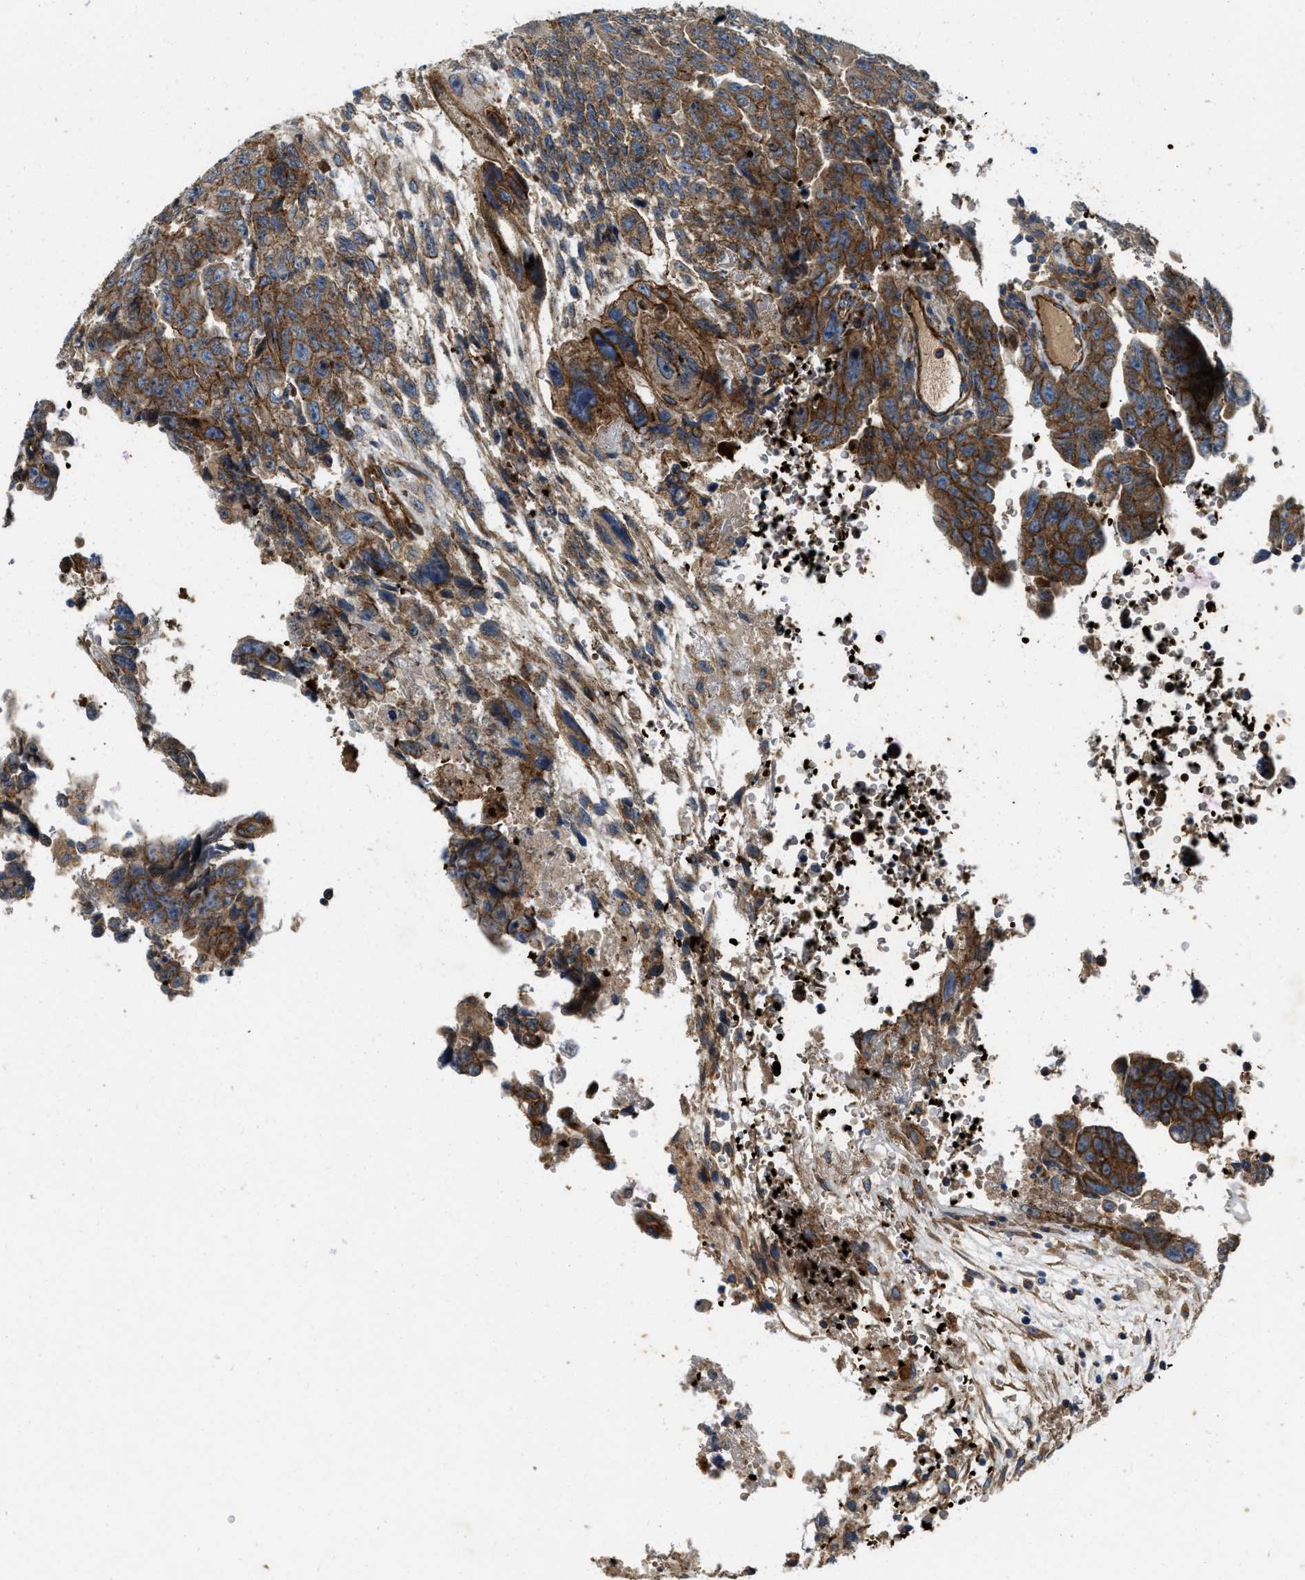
{"staining": {"intensity": "moderate", "quantity": ">75%", "location": "cytoplasmic/membranous"}, "tissue": "testis cancer", "cell_type": "Tumor cells", "image_type": "cancer", "snomed": [{"axis": "morphology", "description": "Carcinoma, Embryonal, NOS"}, {"axis": "topography", "description": "Testis"}], "caption": "Testis cancer (embryonal carcinoma) stained for a protein (brown) demonstrates moderate cytoplasmic/membranous positive expression in approximately >75% of tumor cells.", "gene": "ERC1", "patient": {"sex": "male", "age": 28}}